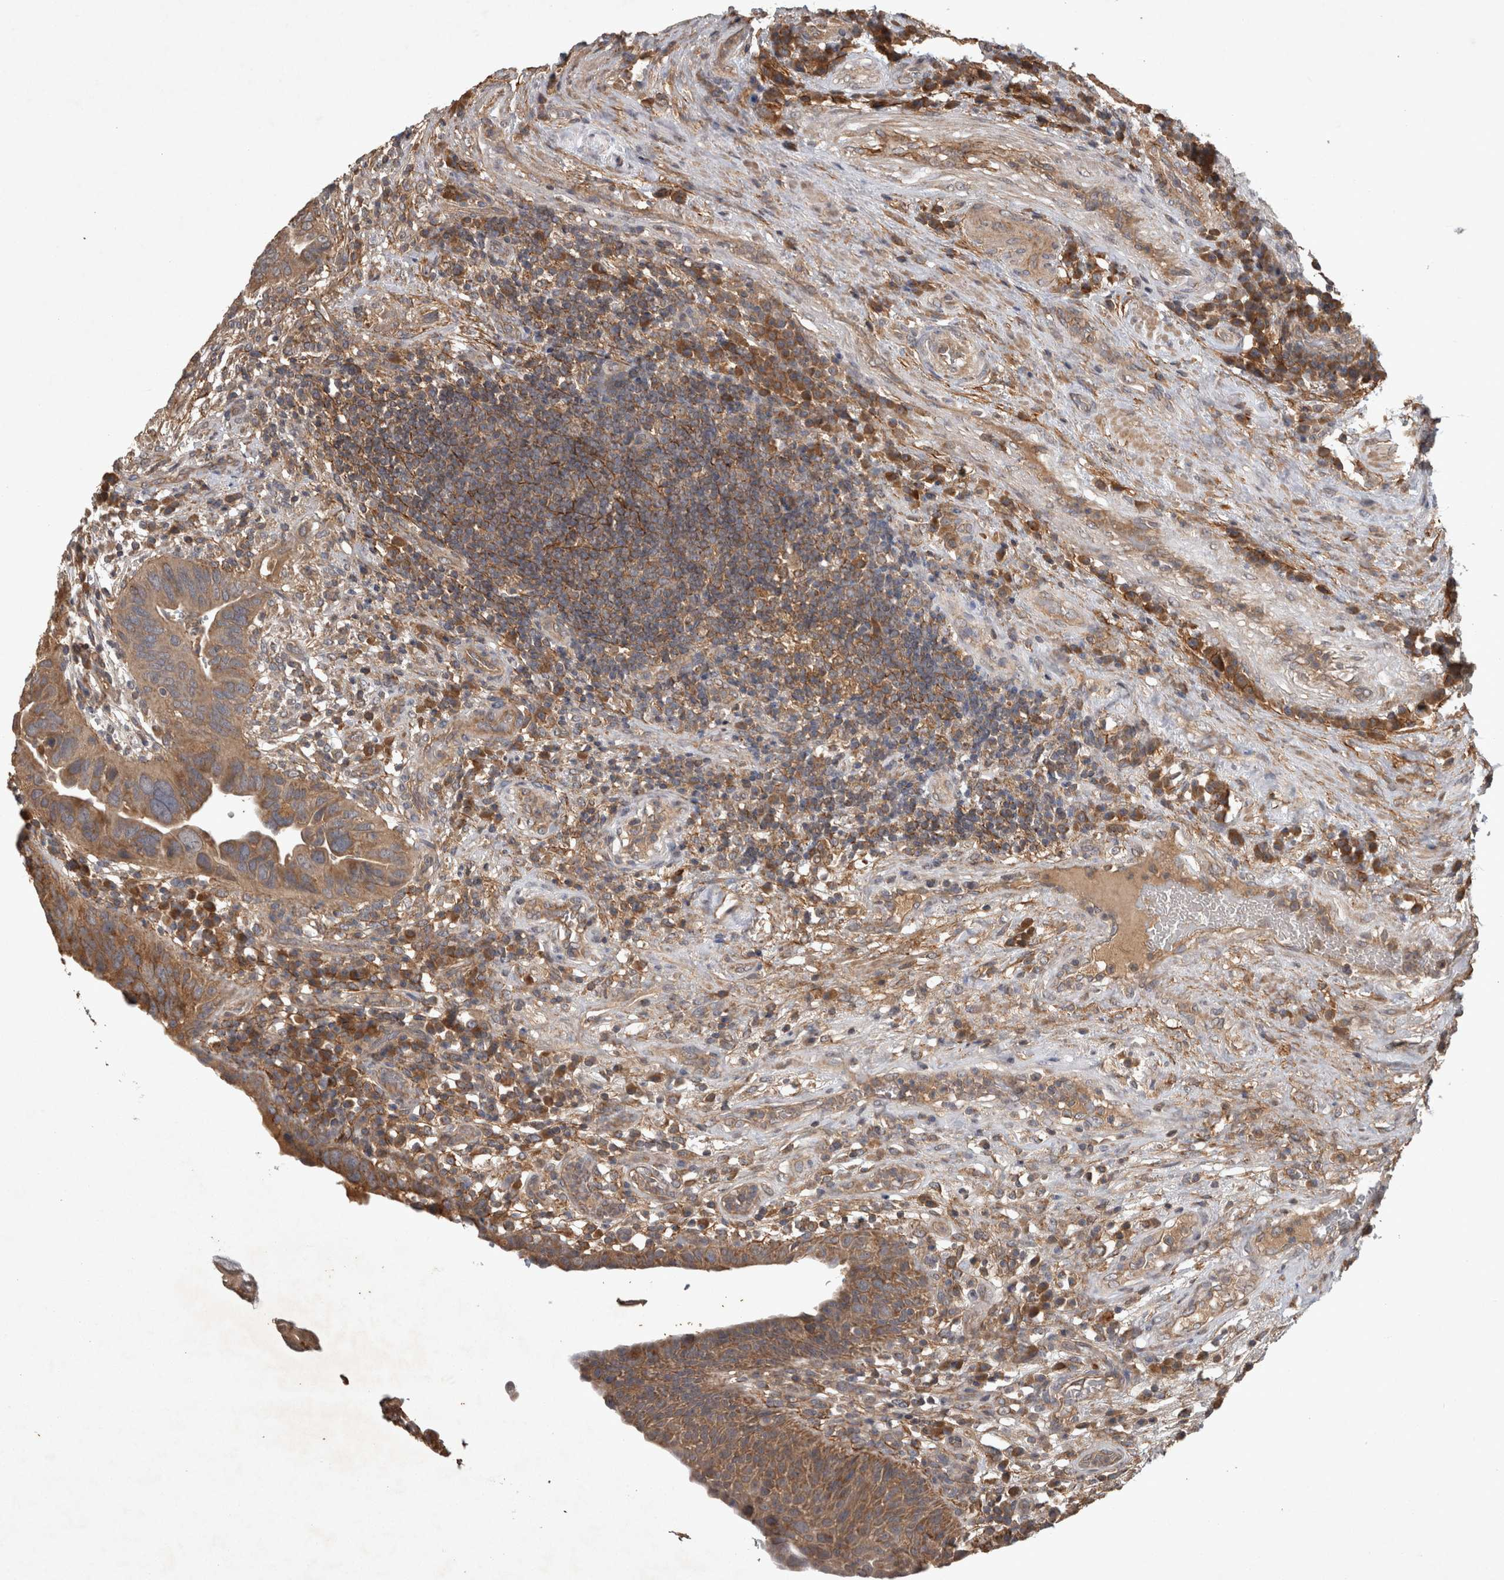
{"staining": {"intensity": "moderate", "quantity": ">75%", "location": "cytoplasmic/membranous"}, "tissue": "urothelial cancer", "cell_type": "Tumor cells", "image_type": "cancer", "snomed": [{"axis": "morphology", "description": "Urothelial carcinoma, High grade"}, {"axis": "topography", "description": "Urinary bladder"}], "caption": "The image demonstrates immunohistochemical staining of high-grade urothelial carcinoma. There is moderate cytoplasmic/membranous staining is identified in about >75% of tumor cells.", "gene": "TRMT61B", "patient": {"sex": "female", "age": 82}}